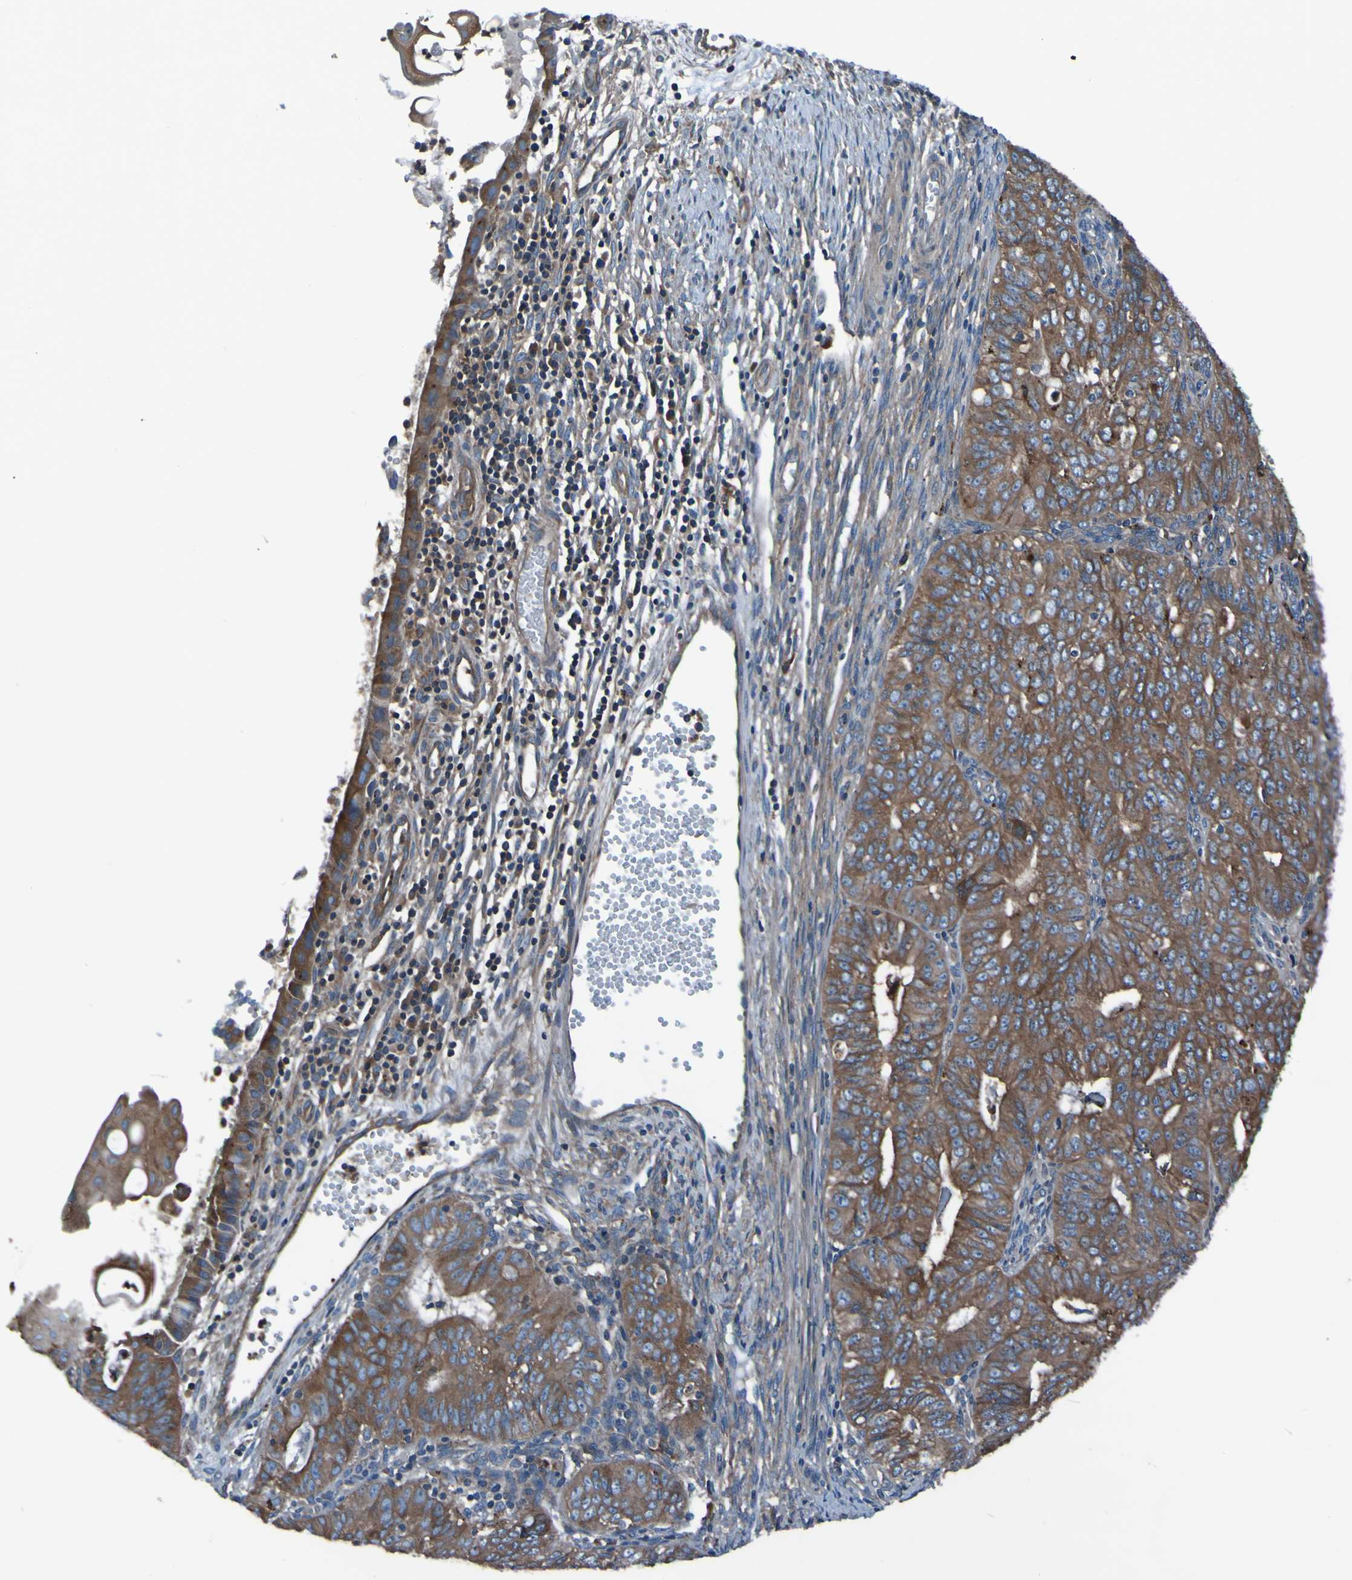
{"staining": {"intensity": "strong", "quantity": ">75%", "location": "cytoplasmic/membranous"}, "tissue": "endometrial cancer", "cell_type": "Tumor cells", "image_type": "cancer", "snomed": [{"axis": "morphology", "description": "Adenocarcinoma, NOS"}, {"axis": "topography", "description": "Endometrium"}], "caption": "Endometrial adenocarcinoma tissue shows strong cytoplasmic/membranous positivity in approximately >75% of tumor cells The protein of interest is shown in brown color, while the nuclei are stained blue.", "gene": "RAB5B", "patient": {"sex": "female", "age": 32}}